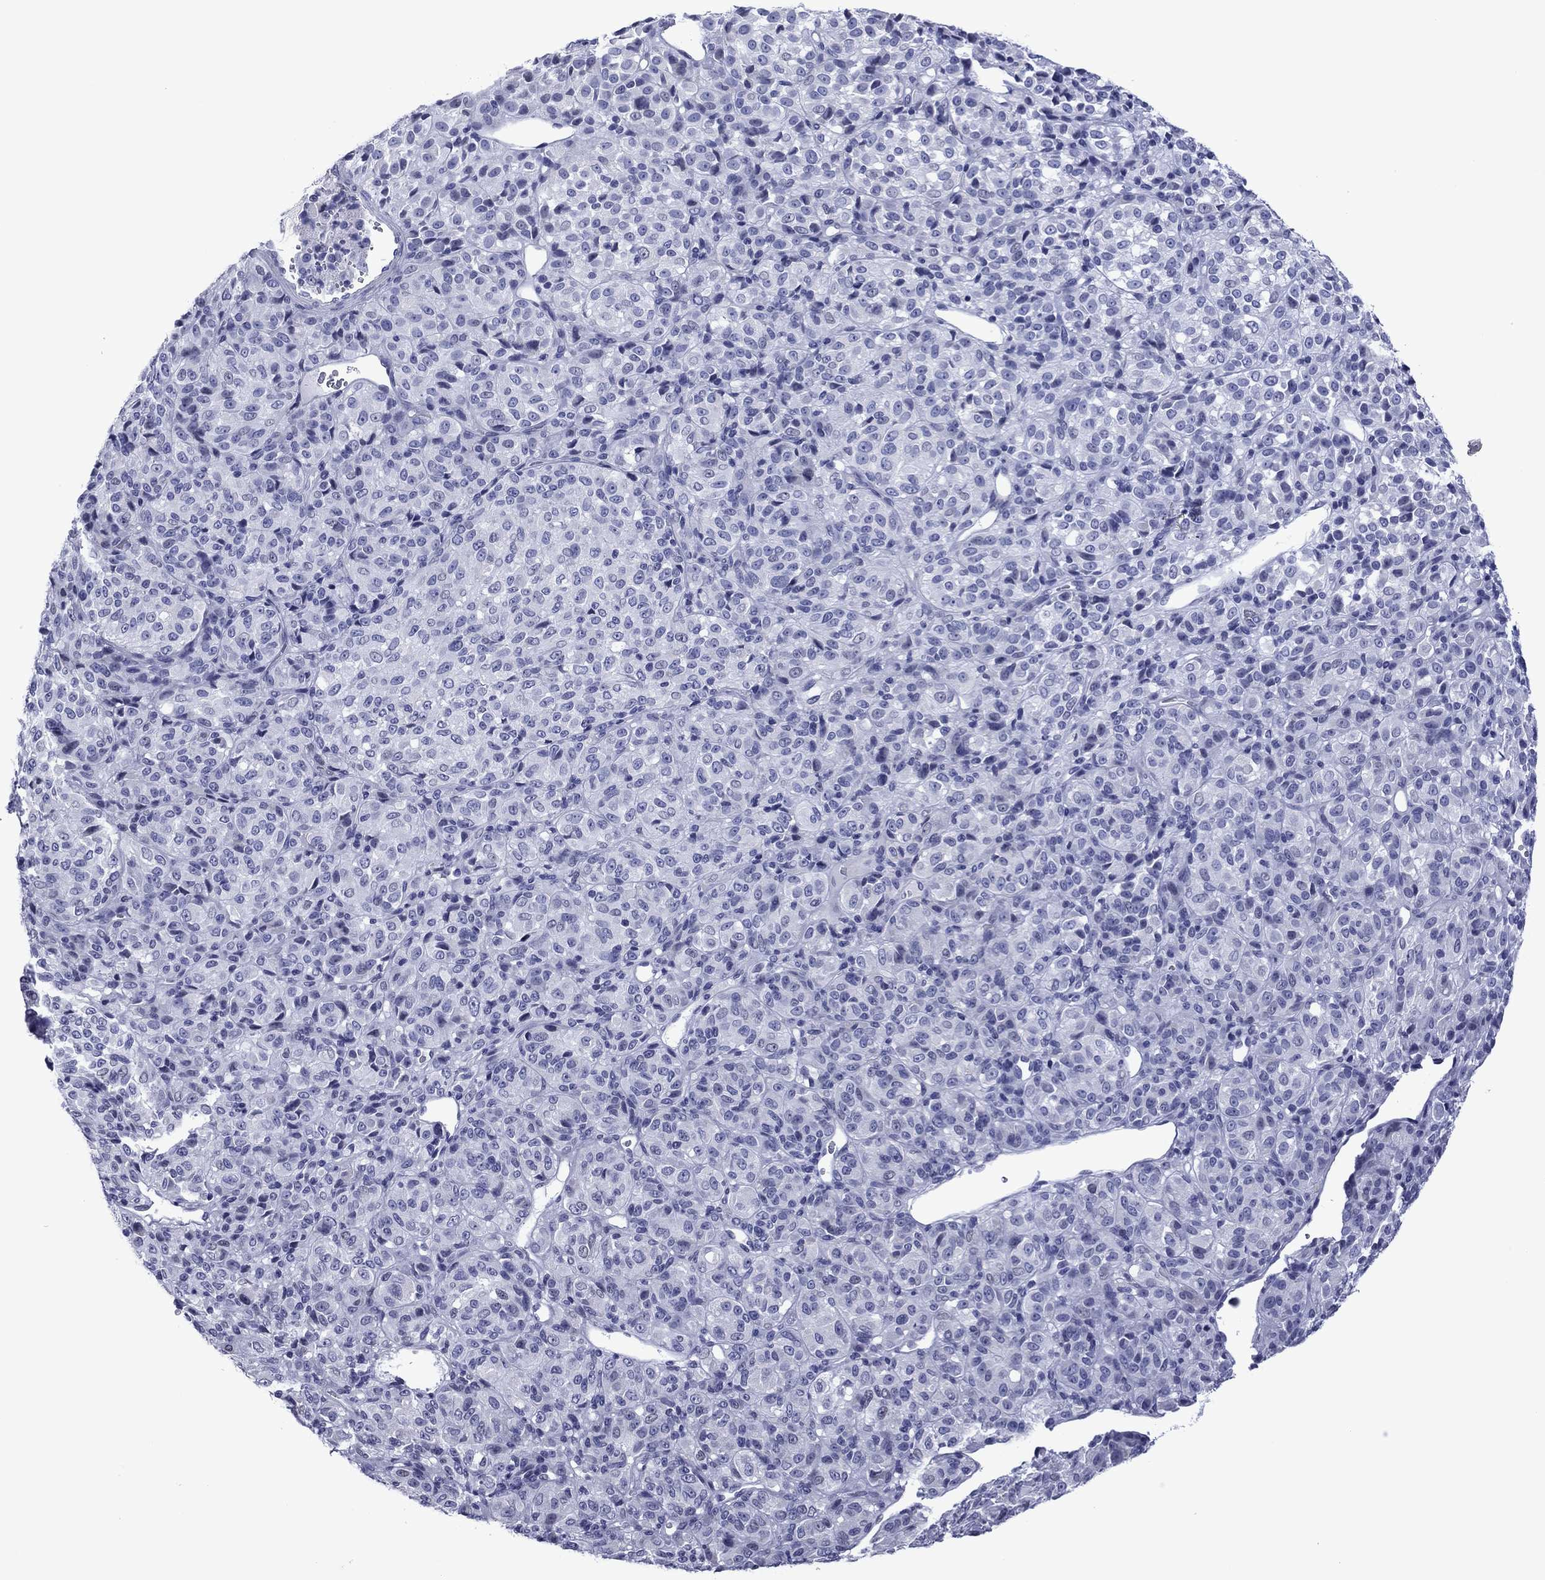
{"staining": {"intensity": "negative", "quantity": "none", "location": "none"}, "tissue": "melanoma", "cell_type": "Tumor cells", "image_type": "cancer", "snomed": [{"axis": "morphology", "description": "Malignant melanoma, Metastatic site"}, {"axis": "topography", "description": "Brain"}], "caption": "Malignant melanoma (metastatic site) was stained to show a protein in brown. There is no significant expression in tumor cells.", "gene": "PIWIL1", "patient": {"sex": "female", "age": 56}}